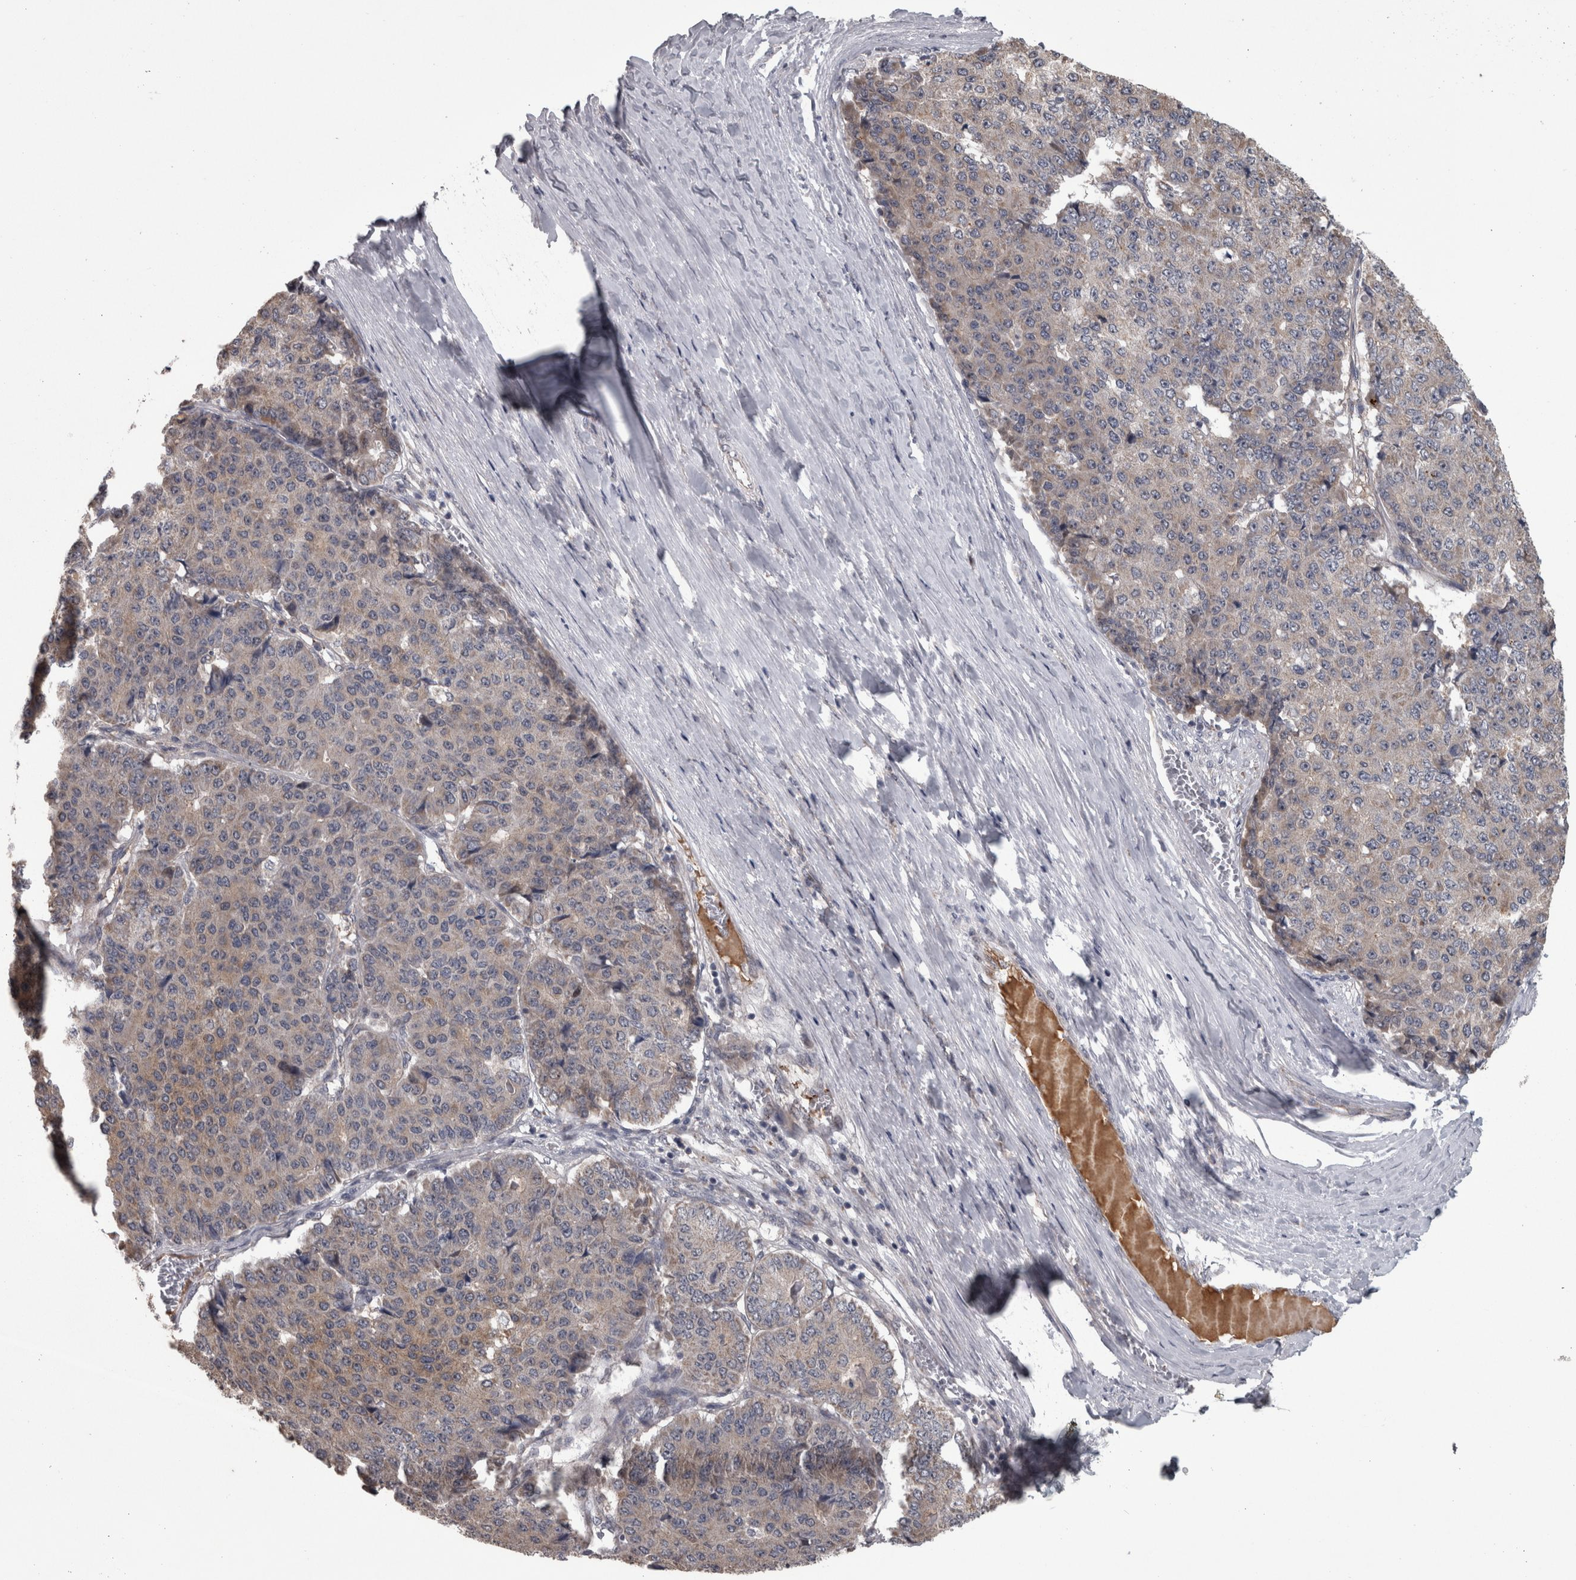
{"staining": {"intensity": "moderate", "quantity": "<25%", "location": "cytoplasmic/membranous"}, "tissue": "pancreatic cancer", "cell_type": "Tumor cells", "image_type": "cancer", "snomed": [{"axis": "morphology", "description": "Adenocarcinoma, NOS"}, {"axis": "topography", "description": "Pancreas"}], "caption": "Protein expression analysis of human pancreatic adenocarcinoma reveals moderate cytoplasmic/membranous expression in about <25% of tumor cells.", "gene": "DBT", "patient": {"sex": "male", "age": 50}}